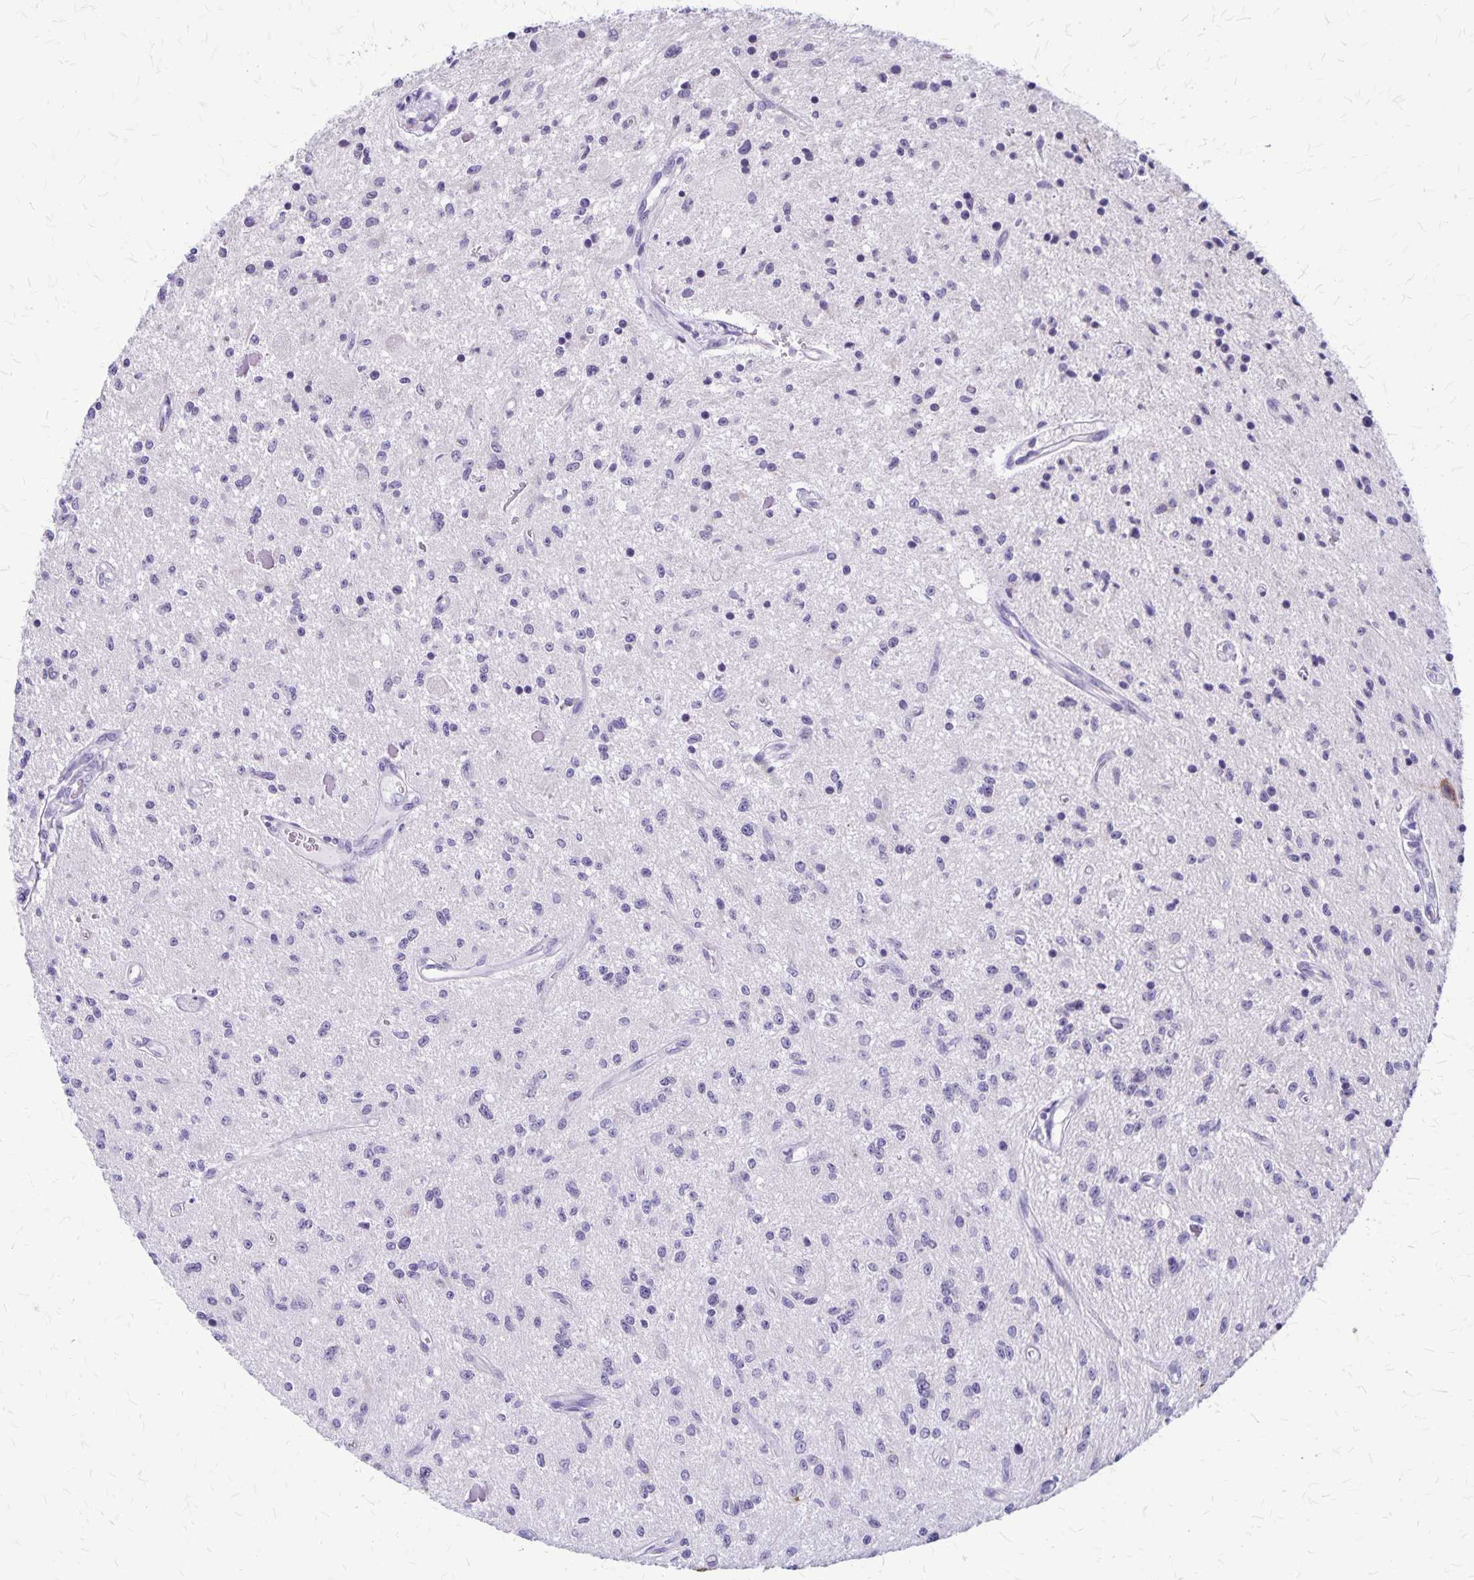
{"staining": {"intensity": "negative", "quantity": "none", "location": "none"}, "tissue": "glioma", "cell_type": "Tumor cells", "image_type": "cancer", "snomed": [{"axis": "morphology", "description": "Glioma, malignant, Low grade"}, {"axis": "topography", "description": "Cerebellum"}], "caption": "This is a image of immunohistochemistry (IHC) staining of low-grade glioma (malignant), which shows no staining in tumor cells. The staining was performed using DAB (3,3'-diaminobenzidine) to visualize the protein expression in brown, while the nuclei were stained in blue with hematoxylin (Magnification: 20x).", "gene": "PLXNB3", "patient": {"sex": "female", "age": 14}}